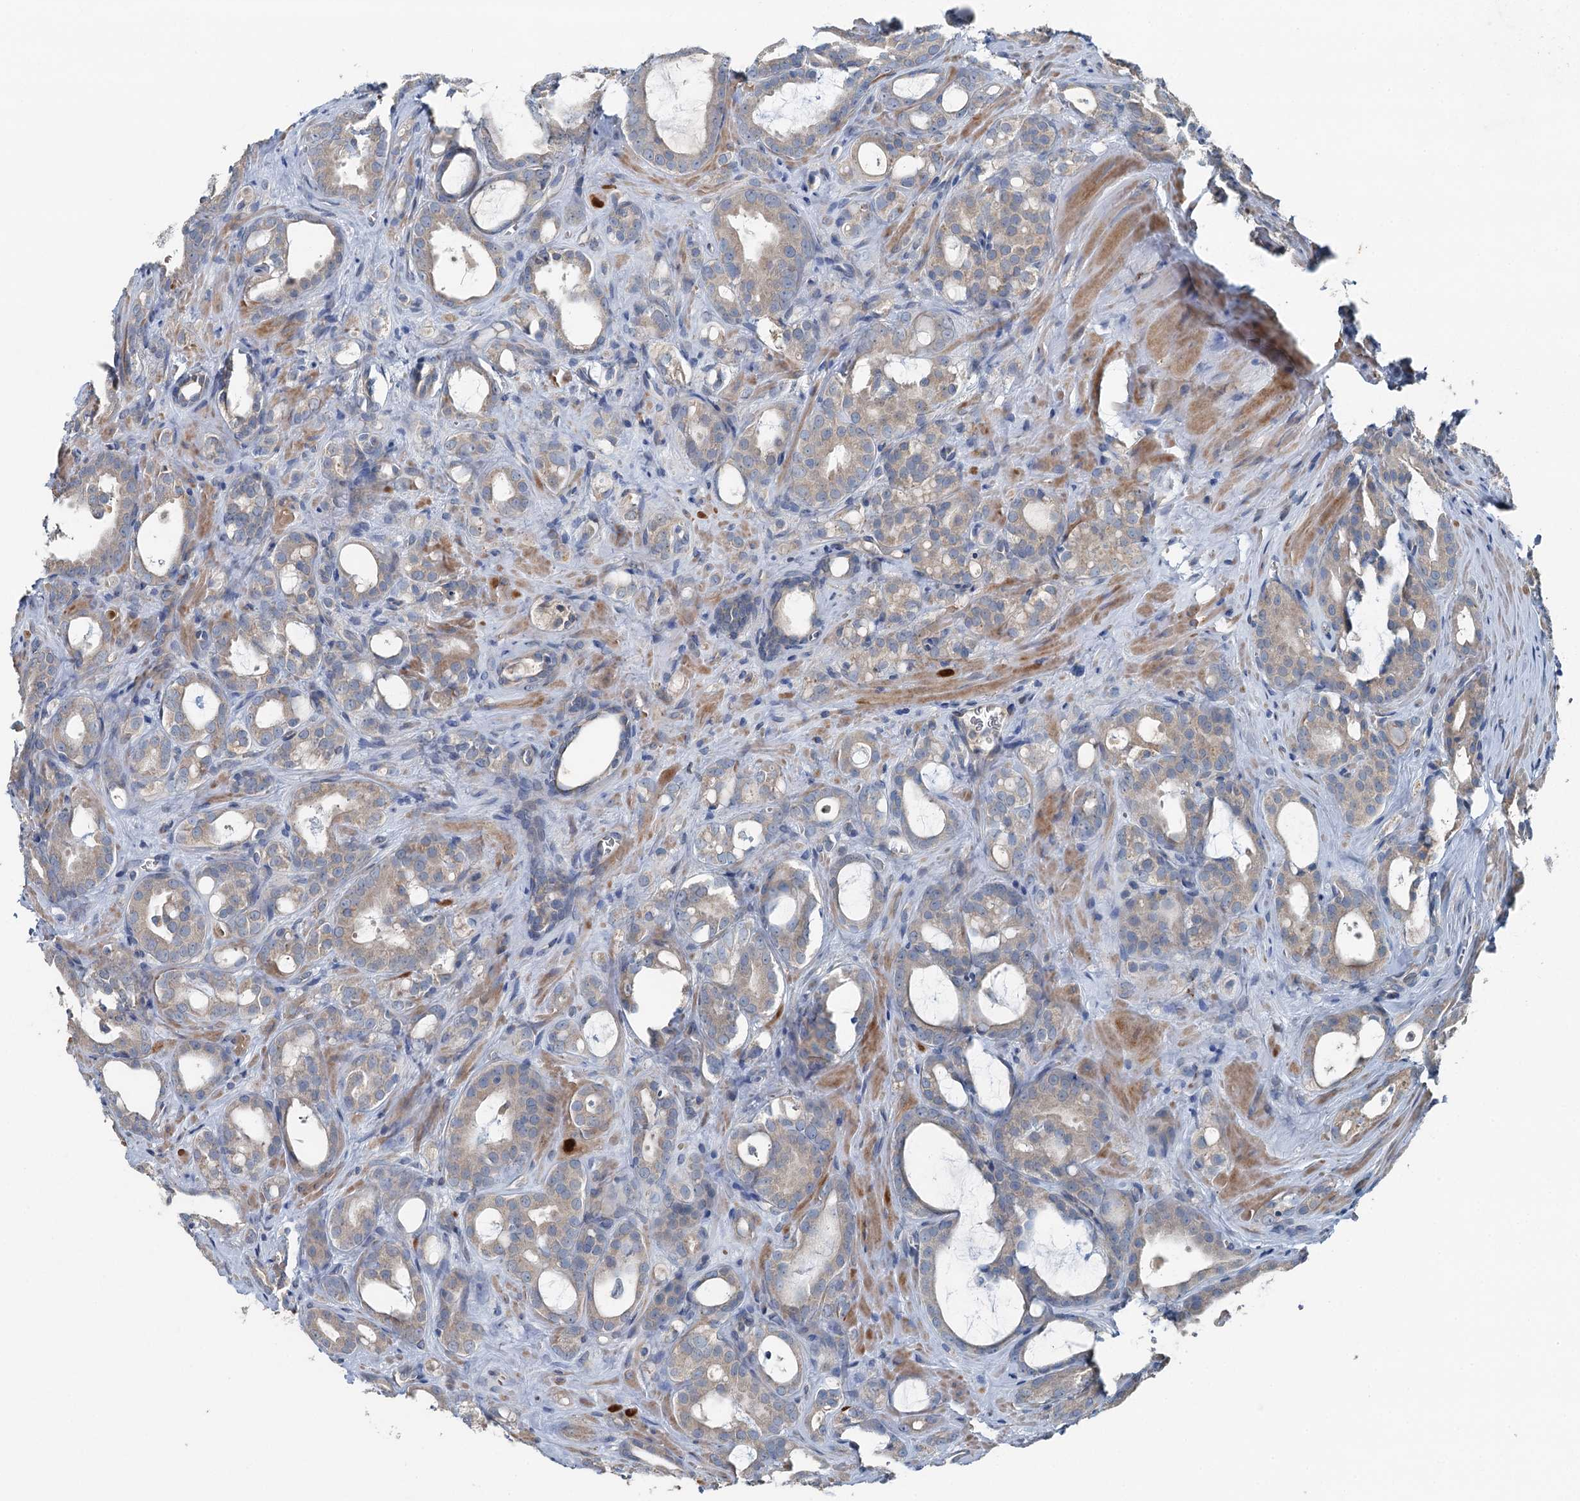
{"staining": {"intensity": "weak", "quantity": ">75%", "location": "cytoplasmic/membranous"}, "tissue": "prostate cancer", "cell_type": "Tumor cells", "image_type": "cancer", "snomed": [{"axis": "morphology", "description": "Adenocarcinoma, High grade"}, {"axis": "topography", "description": "Prostate"}], "caption": "There is low levels of weak cytoplasmic/membranous positivity in tumor cells of prostate cancer, as demonstrated by immunohistochemical staining (brown color).", "gene": "C6orf120", "patient": {"sex": "male", "age": 72}}